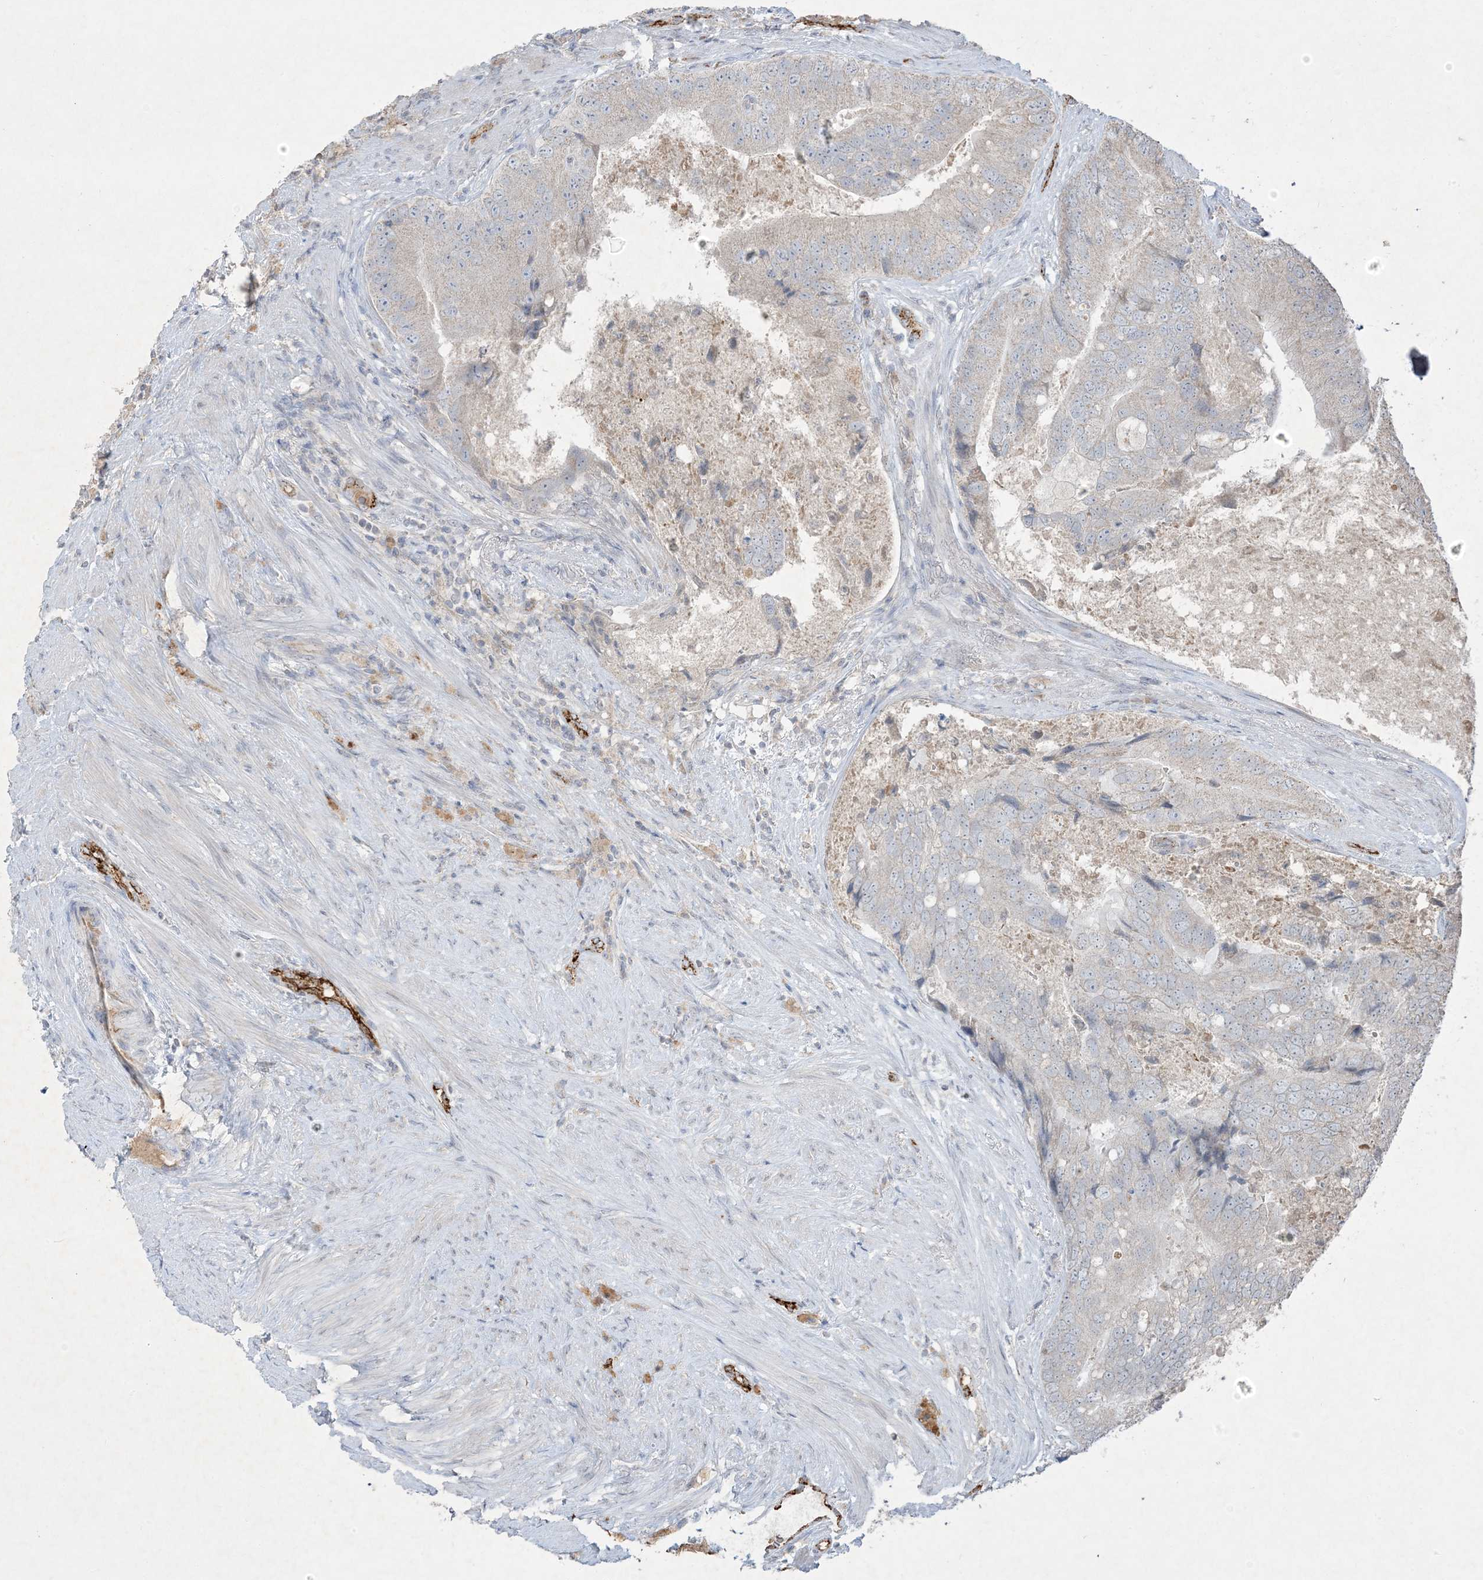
{"staining": {"intensity": "negative", "quantity": "none", "location": "none"}, "tissue": "prostate cancer", "cell_type": "Tumor cells", "image_type": "cancer", "snomed": [{"axis": "morphology", "description": "Adenocarcinoma, High grade"}, {"axis": "topography", "description": "Prostate"}], "caption": "An image of prostate cancer (adenocarcinoma (high-grade)) stained for a protein exhibits no brown staining in tumor cells.", "gene": "PRSS36", "patient": {"sex": "male", "age": 70}}